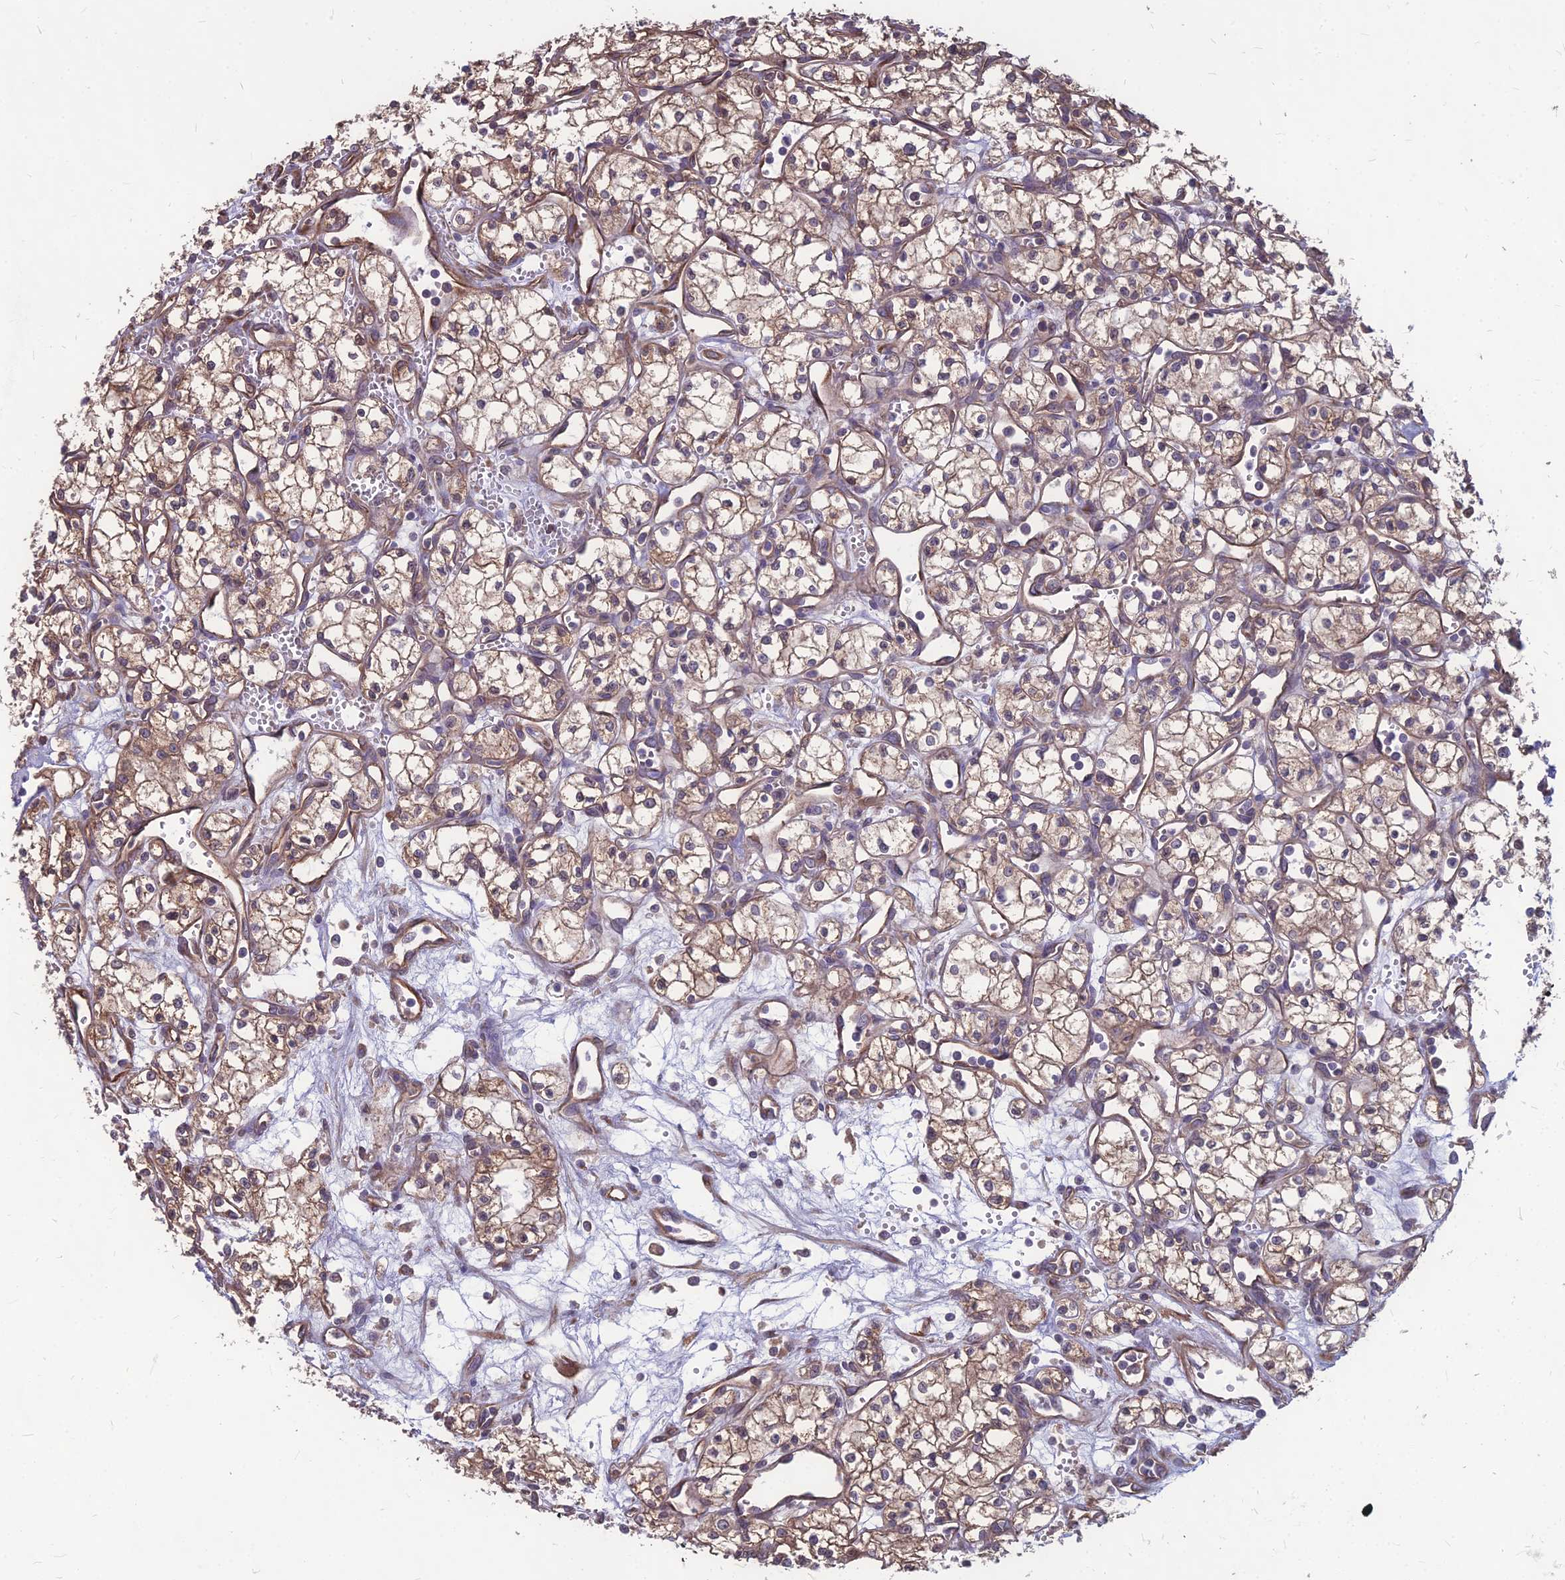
{"staining": {"intensity": "moderate", "quantity": "<25%", "location": "cytoplasmic/membranous"}, "tissue": "renal cancer", "cell_type": "Tumor cells", "image_type": "cancer", "snomed": [{"axis": "morphology", "description": "Adenocarcinoma, NOS"}, {"axis": "topography", "description": "Kidney"}], "caption": "This is a histology image of IHC staining of renal cancer, which shows moderate expression in the cytoplasmic/membranous of tumor cells.", "gene": "LSM6", "patient": {"sex": "male", "age": 59}}